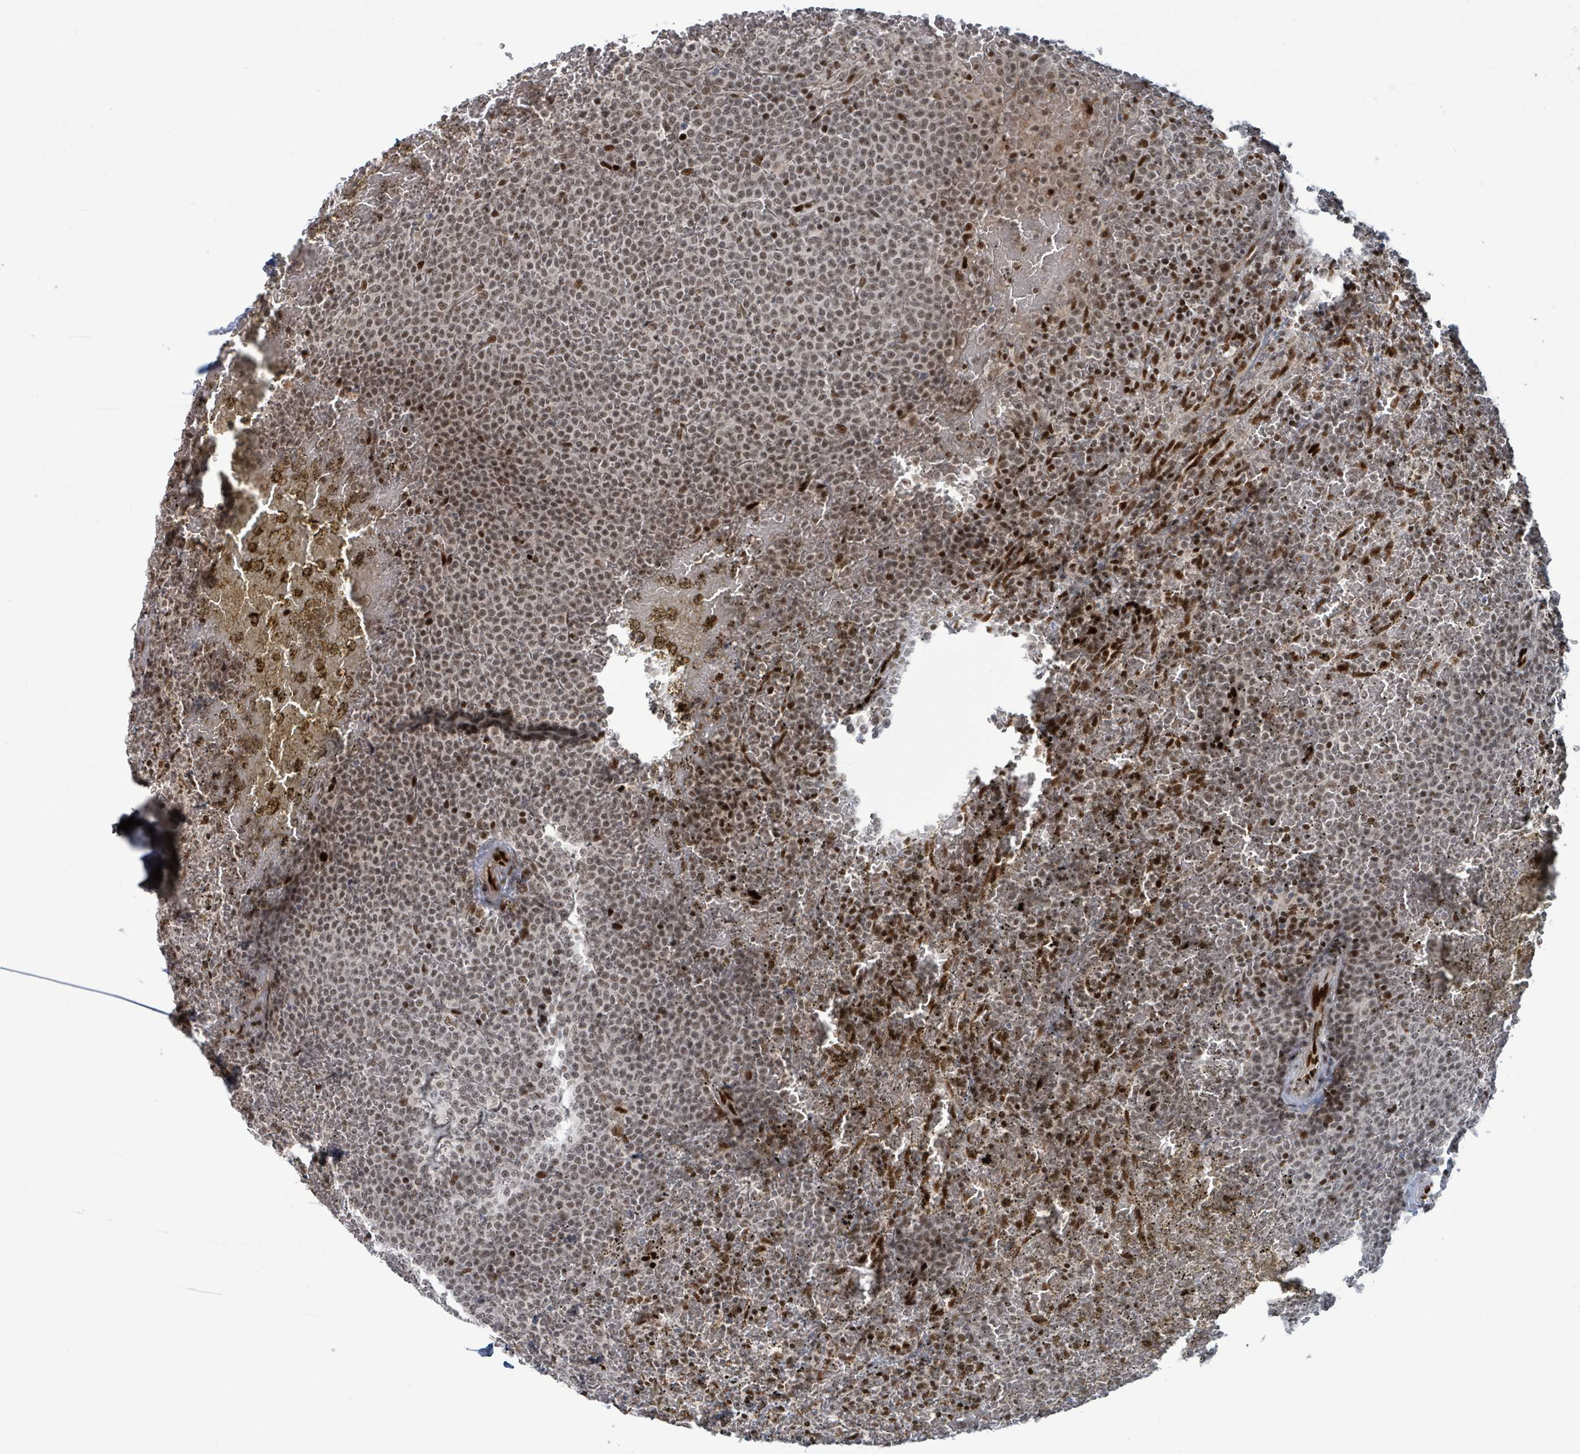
{"staining": {"intensity": "moderate", "quantity": ">75%", "location": "nuclear"}, "tissue": "lymphoma", "cell_type": "Tumor cells", "image_type": "cancer", "snomed": [{"axis": "morphology", "description": "Malignant lymphoma, non-Hodgkin's type, Low grade"}, {"axis": "topography", "description": "Spleen"}], "caption": "Immunohistochemistry histopathology image of malignant lymphoma, non-Hodgkin's type (low-grade) stained for a protein (brown), which reveals medium levels of moderate nuclear expression in about >75% of tumor cells.", "gene": "KLF3", "patient": {"sex": "male", "age": 60}}